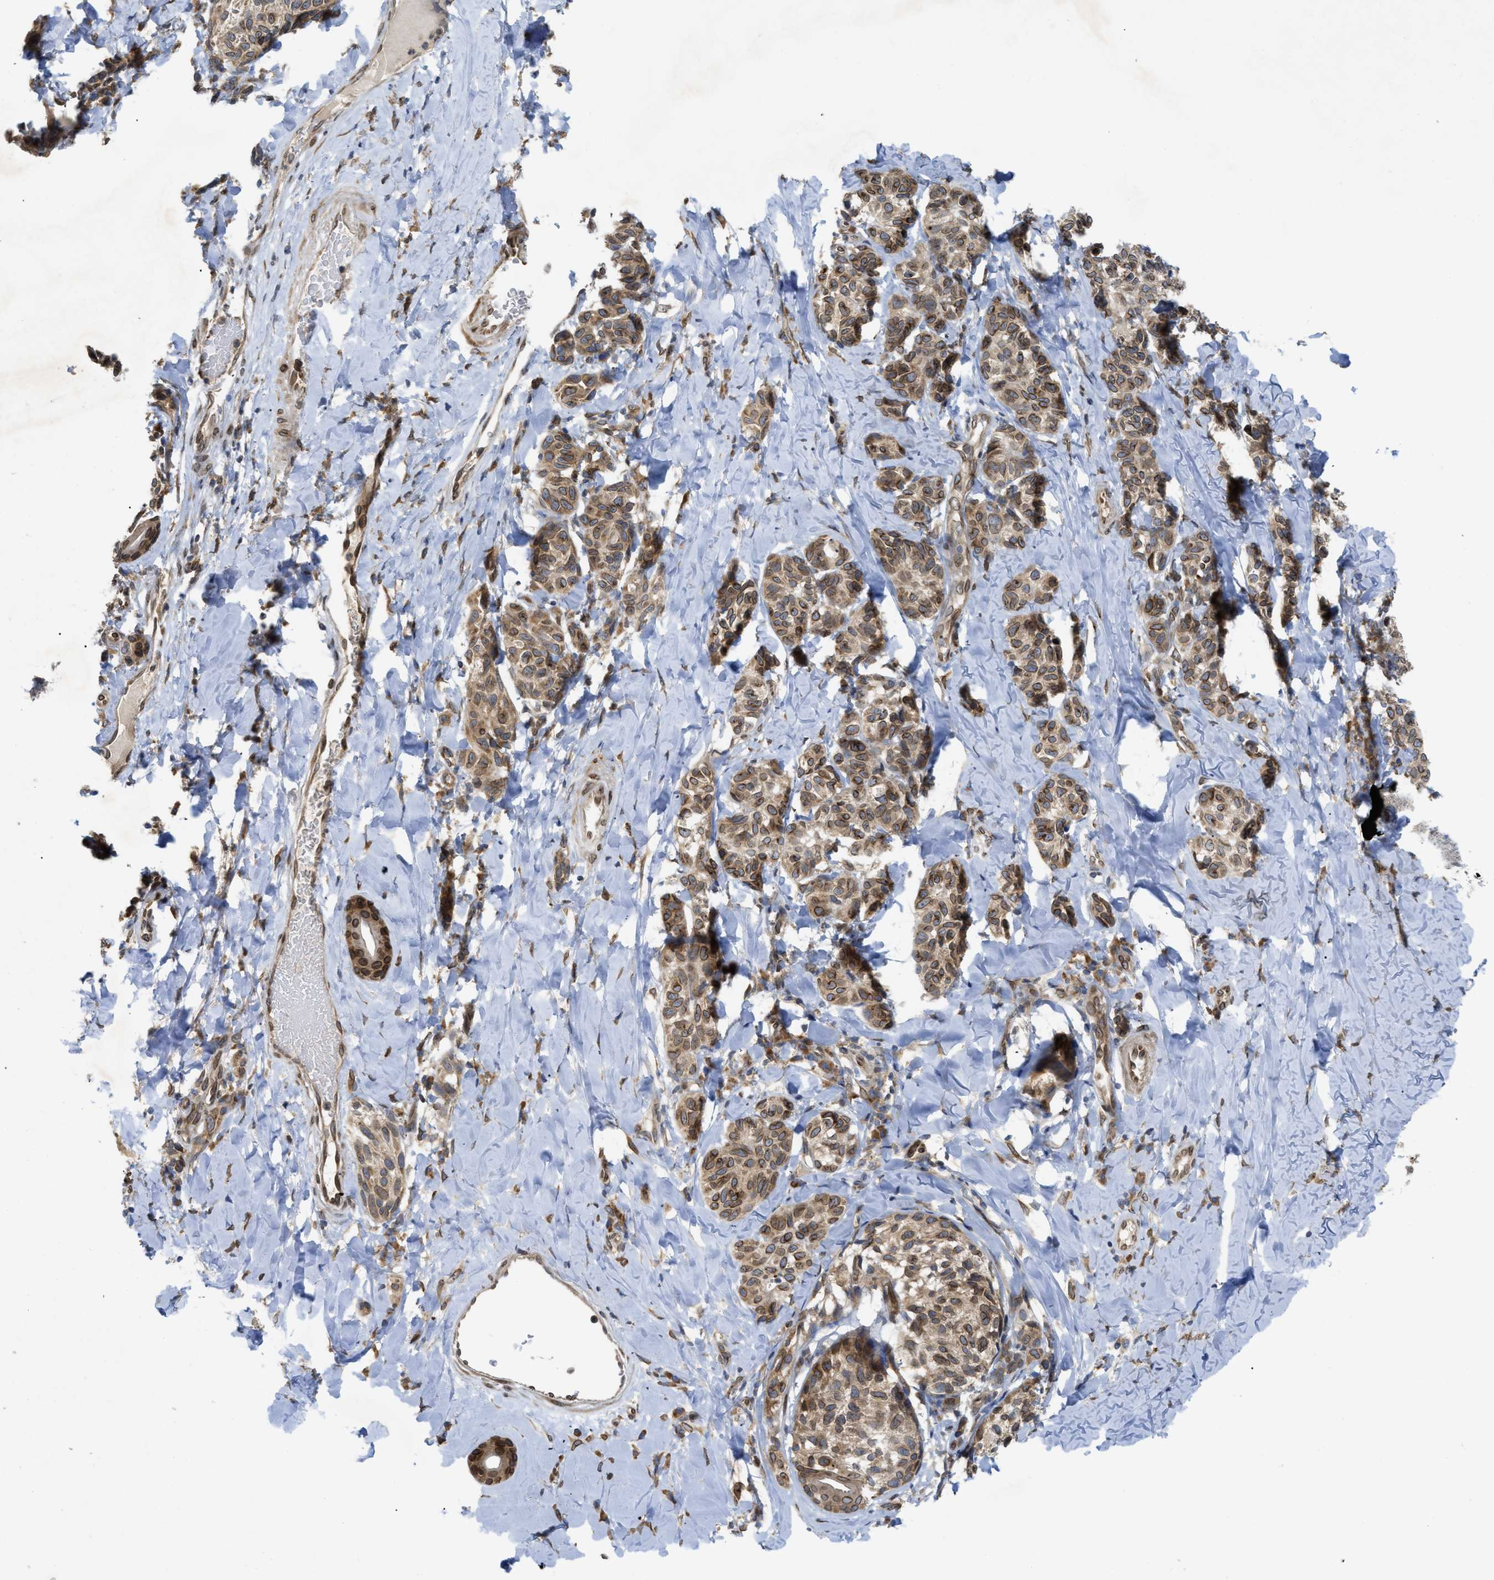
{"staining": {"intensity": "moderate", "quantity": ">75%", "location": "cytoplasmic/membranous"}, "tissue": "melanoma", "cell_type": "Tumor cells", "image_type": "cancer", "snomed": [{"axis": "morphology", "description": "Malignant melanoma, NOS"}, {"axis": "topography", "description": "Skin"}], "caption": "This image shows immunohistochemistry staining of human malignant melanoma, with medium moderate cytoplasmic/membranous positivity in about >75% of tumor cells.", "gene": "EIF2AK3", "patient": {"sex": "female", "age": 73}}